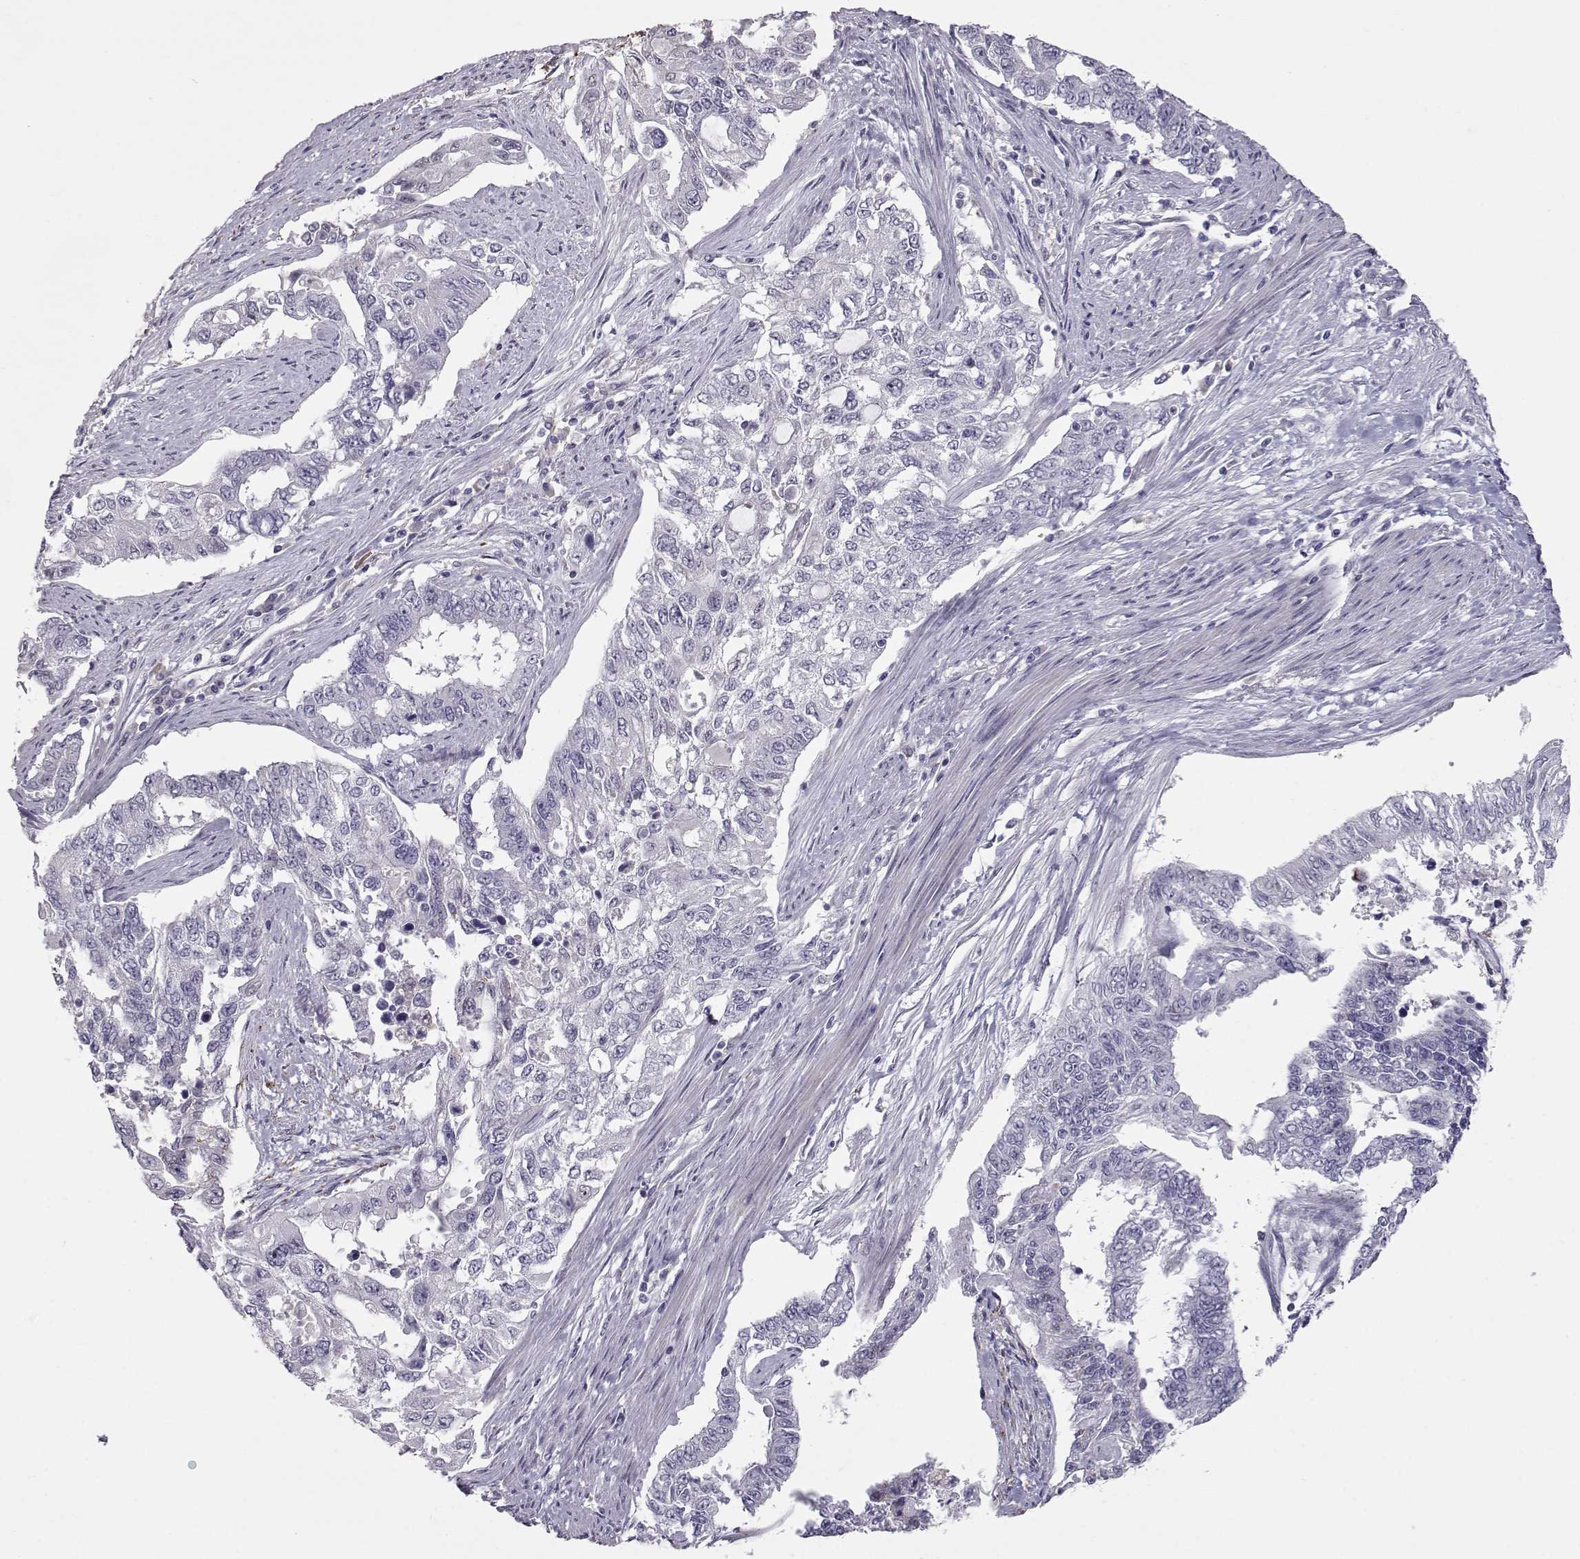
{"staining": {"intensity": "negative", "quantity": "none", "location": "none"}, "tissue": "endometrial cancer", "cell_type": "Tumor cells", "image_type": "cancer", "snomed": [{"axis": "morphology", "description": "Adenocarcinoma, NOS"}, {"axis": "topography", "description": "Uterus"}], "caption": "Tumor cells are negative for brown protein staining in adenocarcinoma (endometrial). (DAB (3,3'-diaminobenzidine) immunohistochemistry visualized using brightfield microscopy, high magnification).", "gene": "NPVF", "patient": {"sex": "female", "age": 59}}